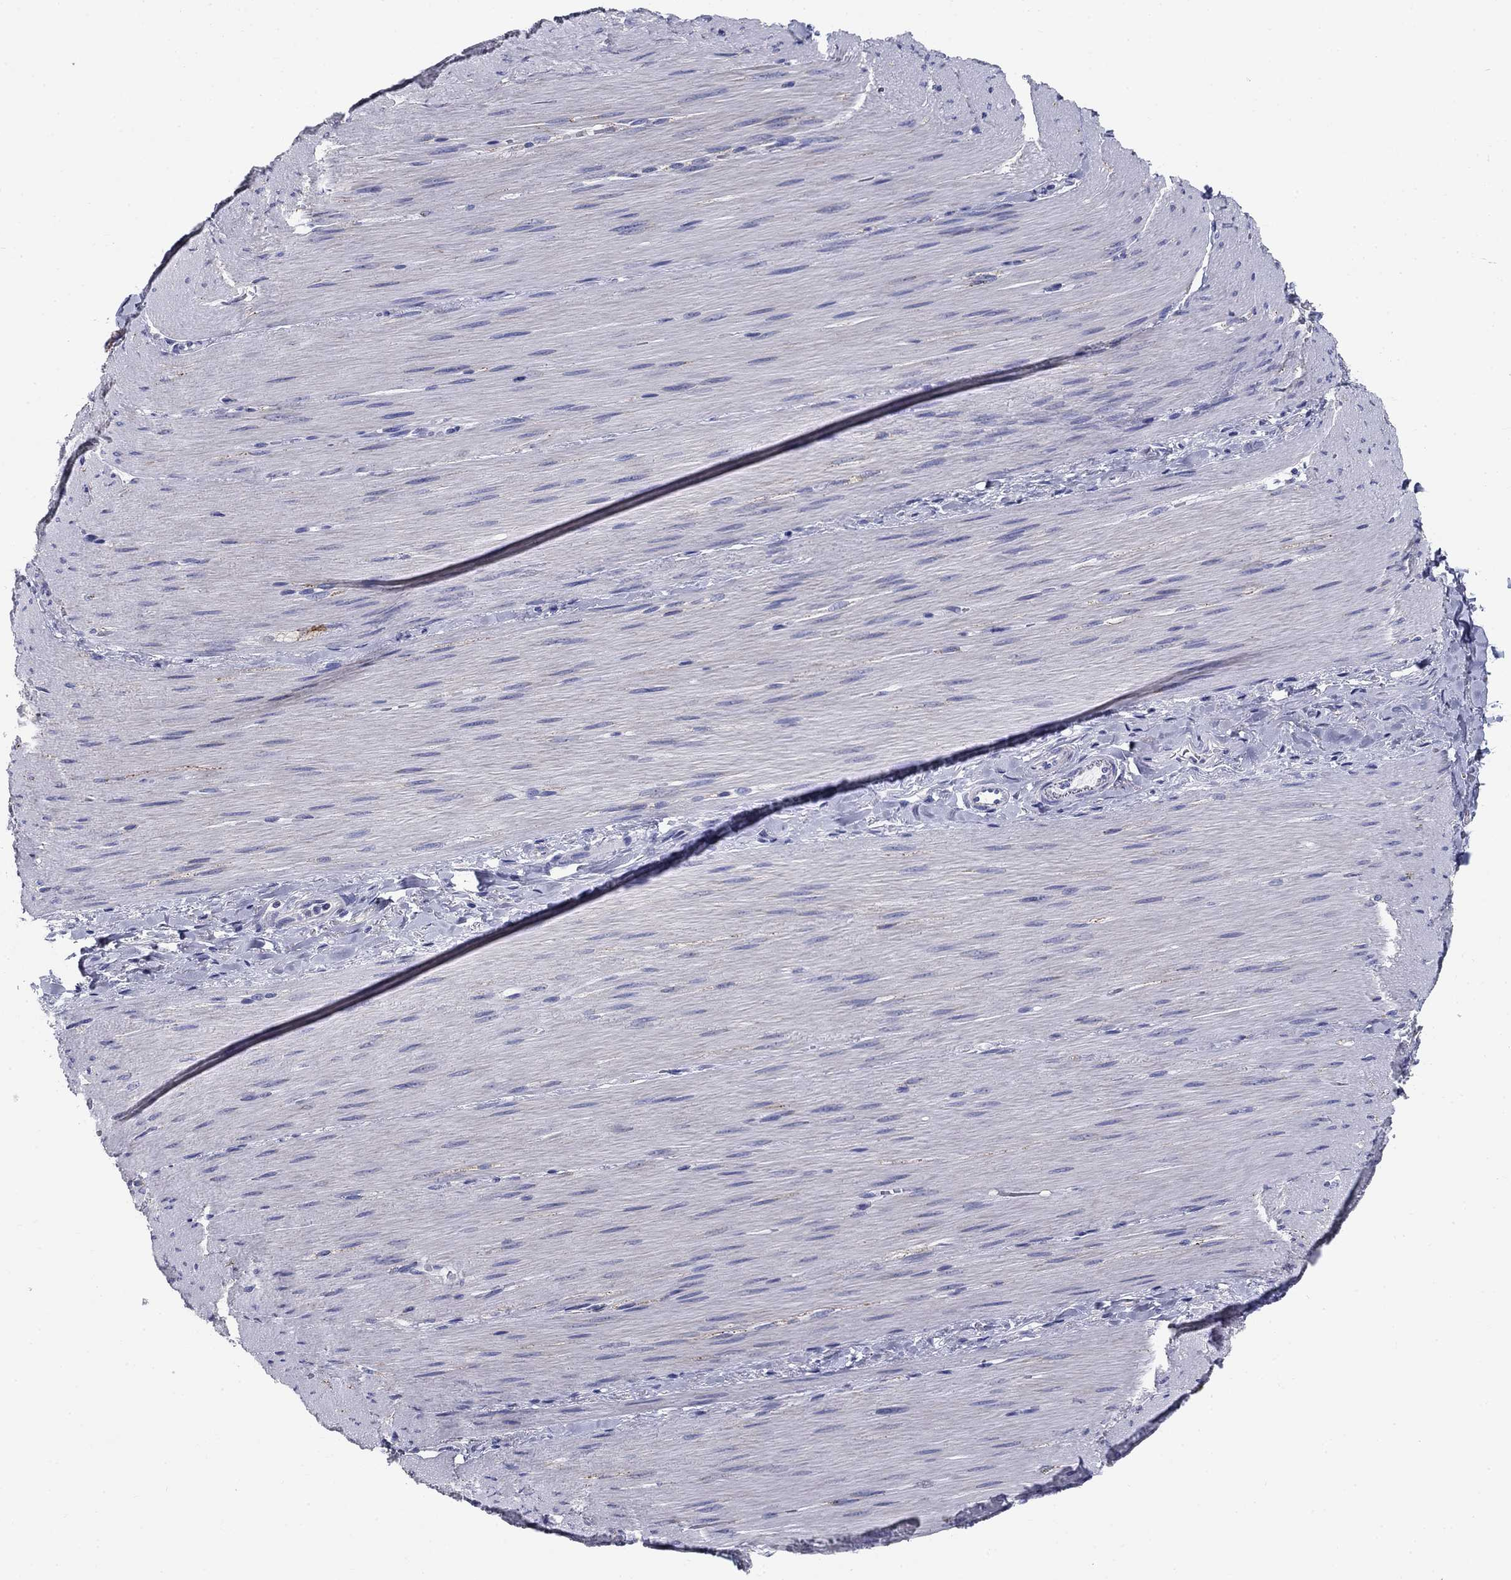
{"staining": {"intensity": "negative", "quantity": "none", "location": "none"}, "tissue": "adipose tissue", "cell_type": "Adipocytes", "image_type": "normal", "snomed": [{"axis": "morphology", "description": "Normal tissue, NOS"}, {"axis": "topography", "description": "Smooth muscle"}, {"axis": "topography", "description": "Duodenum"}, {"axis": "topography", "description": "Peripheral nerve tissue"}], "caption": "This is a micrograph of IHC staining of unremarkable adipose tissue, which shows no positivity in adipocytes. (DAB IHC with hematoxylin counter stain).", "gene": "UPB1", "patient": {"sex": "female", "age": 61}}